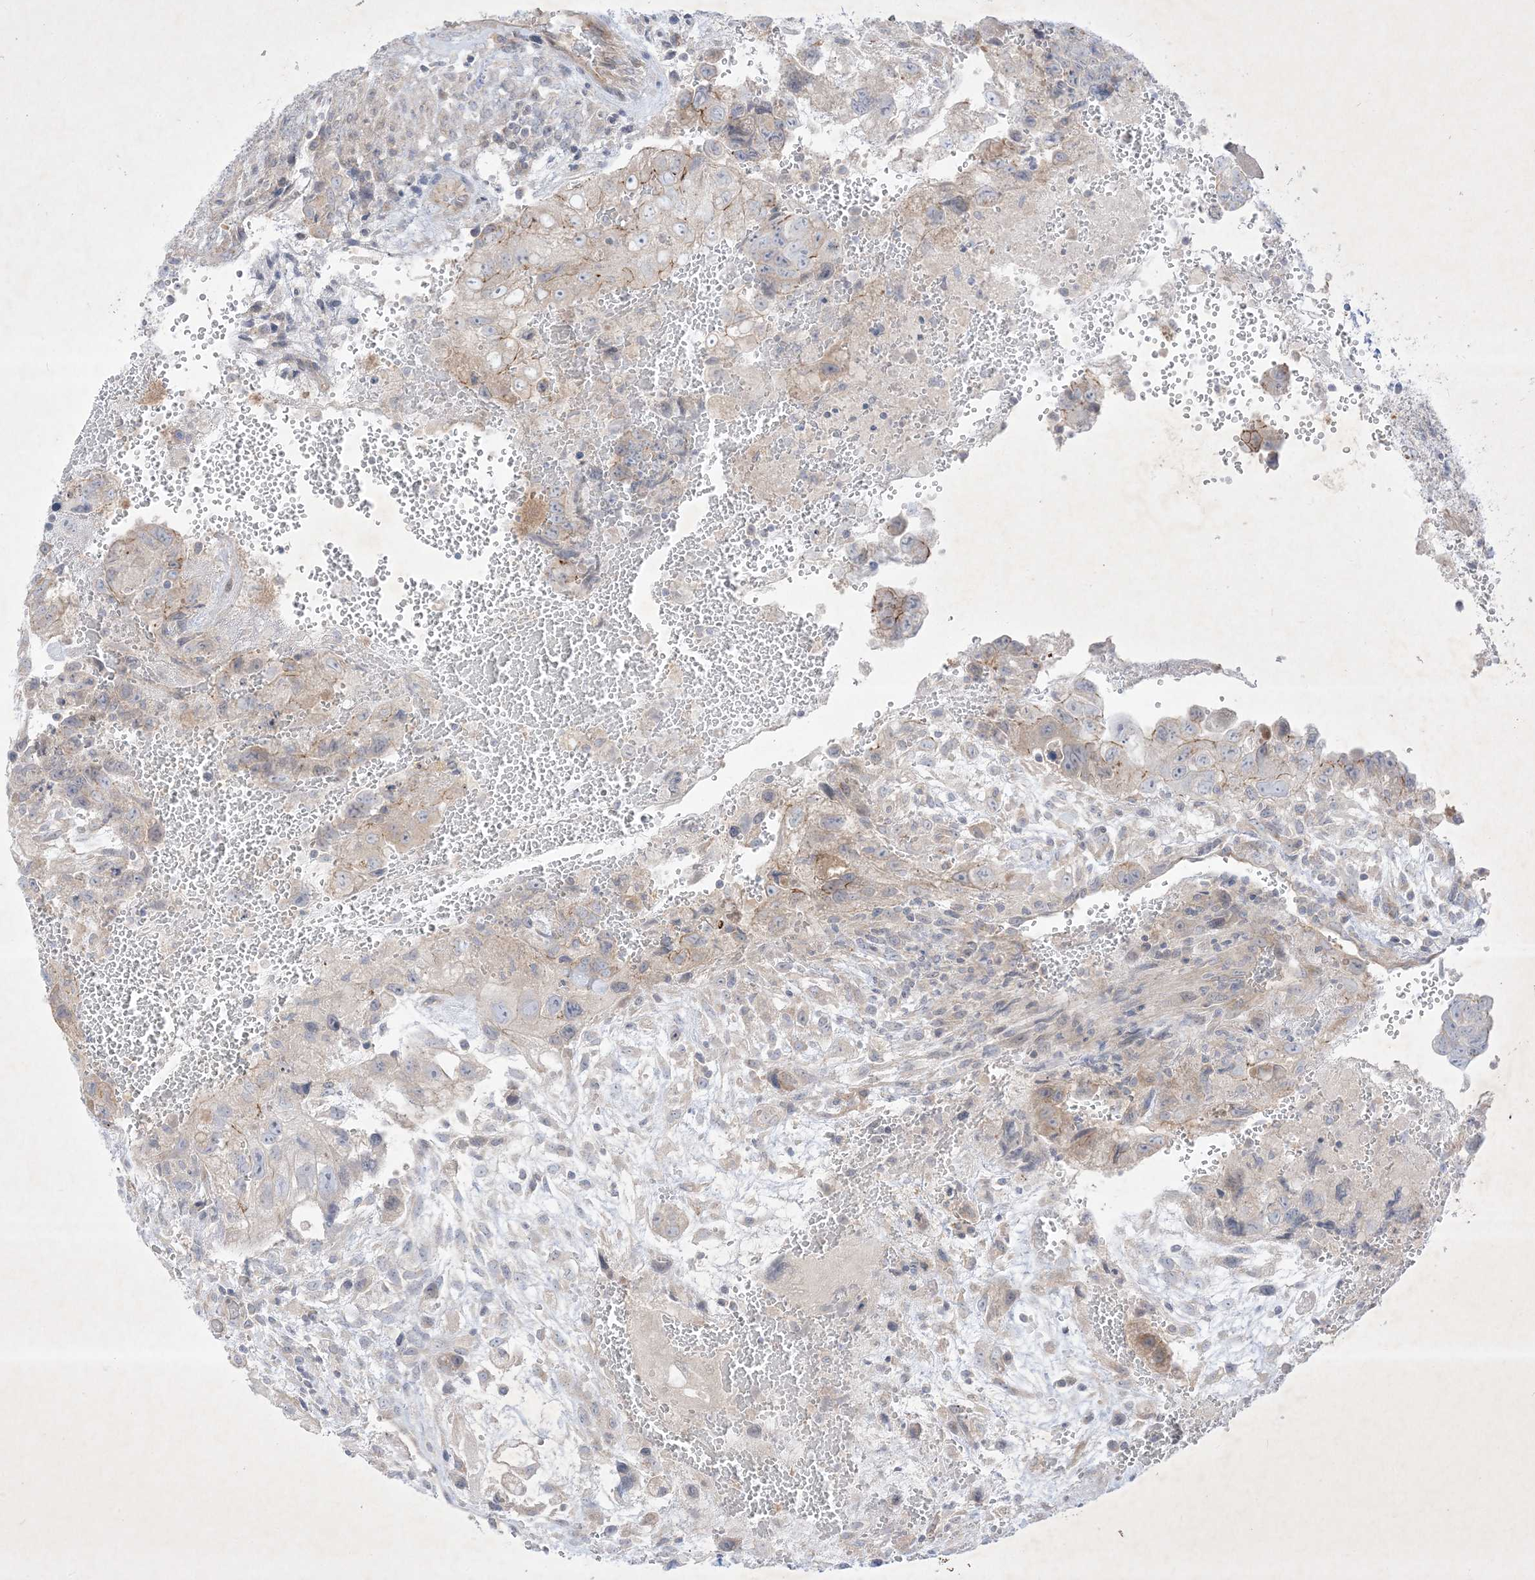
{"staining": {"intensity": "moderate", "quantity": "<25%", "location": "cytoplasmic/membranous"}, "tissue": "testis cancer", "cell_type": "Tumor cells", "image_type": "cancer", "snomed": [{"axis": "morphology", "description": "Carcinoma, Embryonal, NOS"}, {"axis": "topography", "description": "Testis"}], "caption": "Immunohistochemical staining of human embryonal carcinoma (testis) shows low levels of moderate cytoplasmic/membranous staining in about <25% of tumor cells.", "gene": "PLEKHA3", "patient": {"sex": "male", "age": 37}}